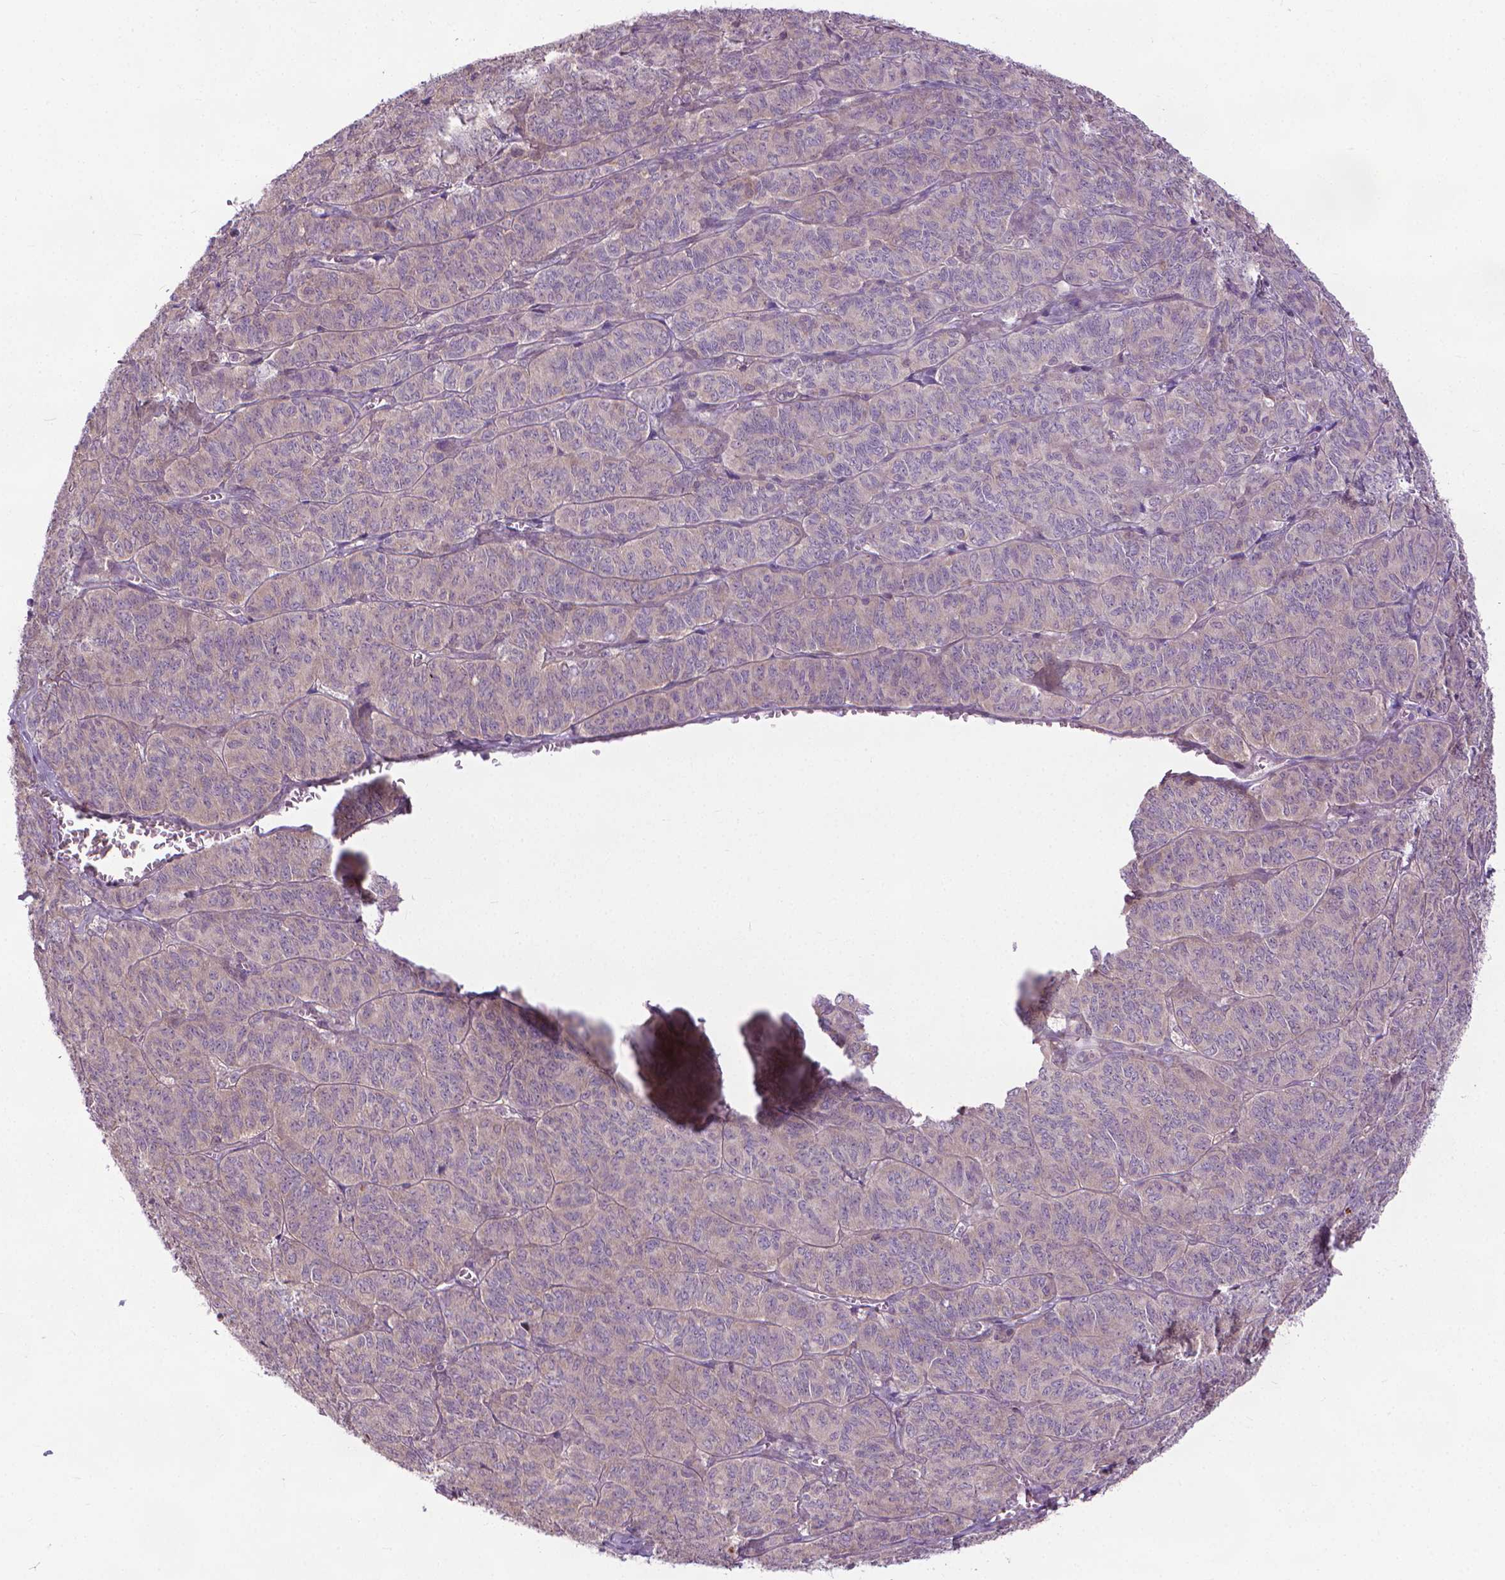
{"staining": {"intensity": "negative", "quantity": "none", "location": "none"}, "tissue": "ovarian cancer", "cell_type": "Tumor cells", "image_type": "cancer", "snomed": [{"axis": "morphology", "description": "Carcinoma, endometroid"}, {"axis": "topography", "description": "Ovary"}], "caption": "An immunohistochemistry photomicrograph of ovarian cancer is shown. There is no staining in tumor cells of ovarian cancer.", "gene": "NUDT1", "patient": {"sex": "female", "age": 80}}